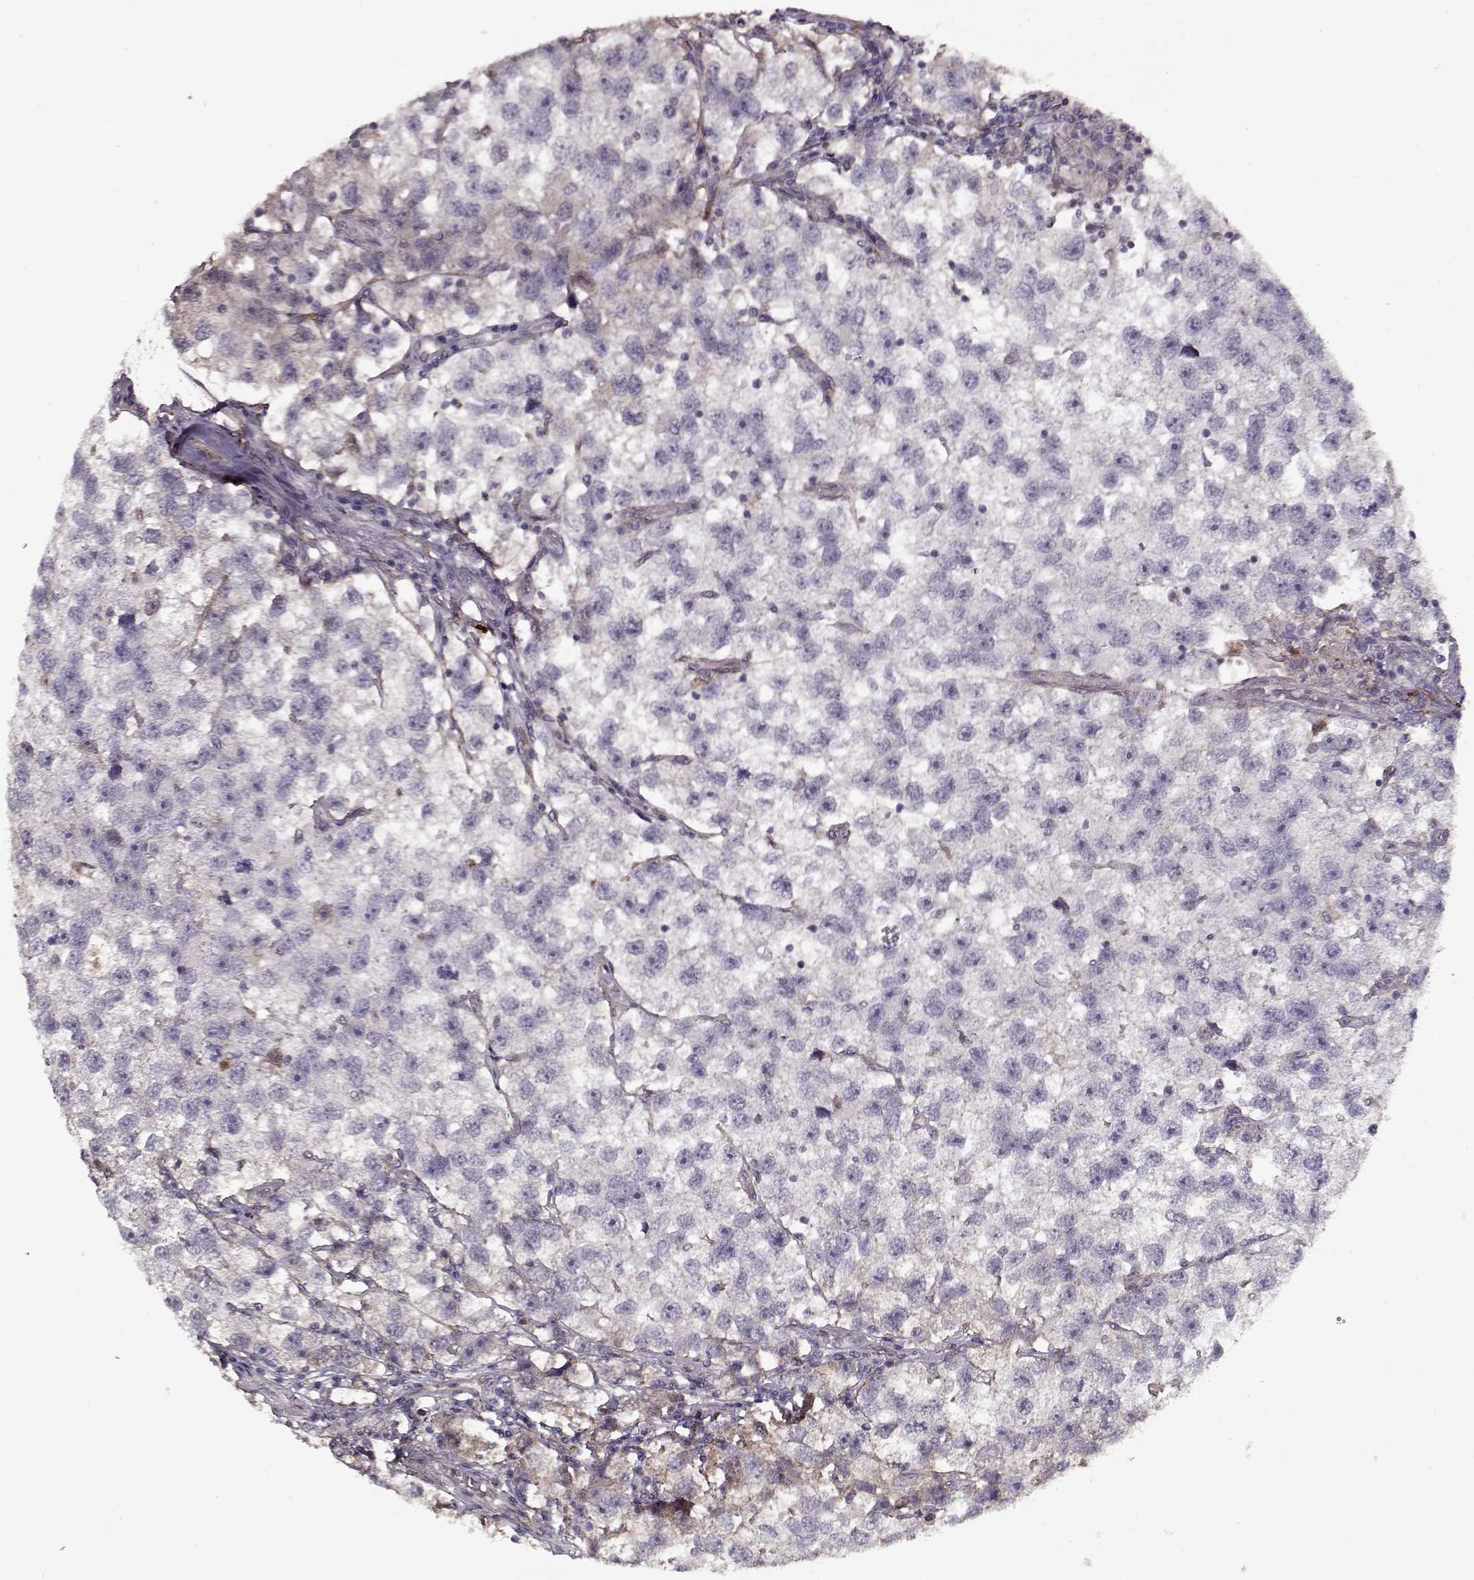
{"staining": {"intensity": "negative", "quantity": "none", "location": "none"}, "tissue": "testis cancer", "cell_type": "Tumor cells", "image_type": "cancer", "snomed": [{"axis": "morphology", "description": "Seminoma, NOS"}, {"axis": "topography", "description": "Testis"}], "caption": "Immunohistochemical staining of human seminoma (testis) demonstrates no significant staining in tumor cells. The staining was performed using DAB to visualize the protein expression in brown, while the nuclei were stained in blue with hematoxylin (Magnification: 20x).", "gene": "LAMA2", "patient": {"sex": "male", "age": 26}}